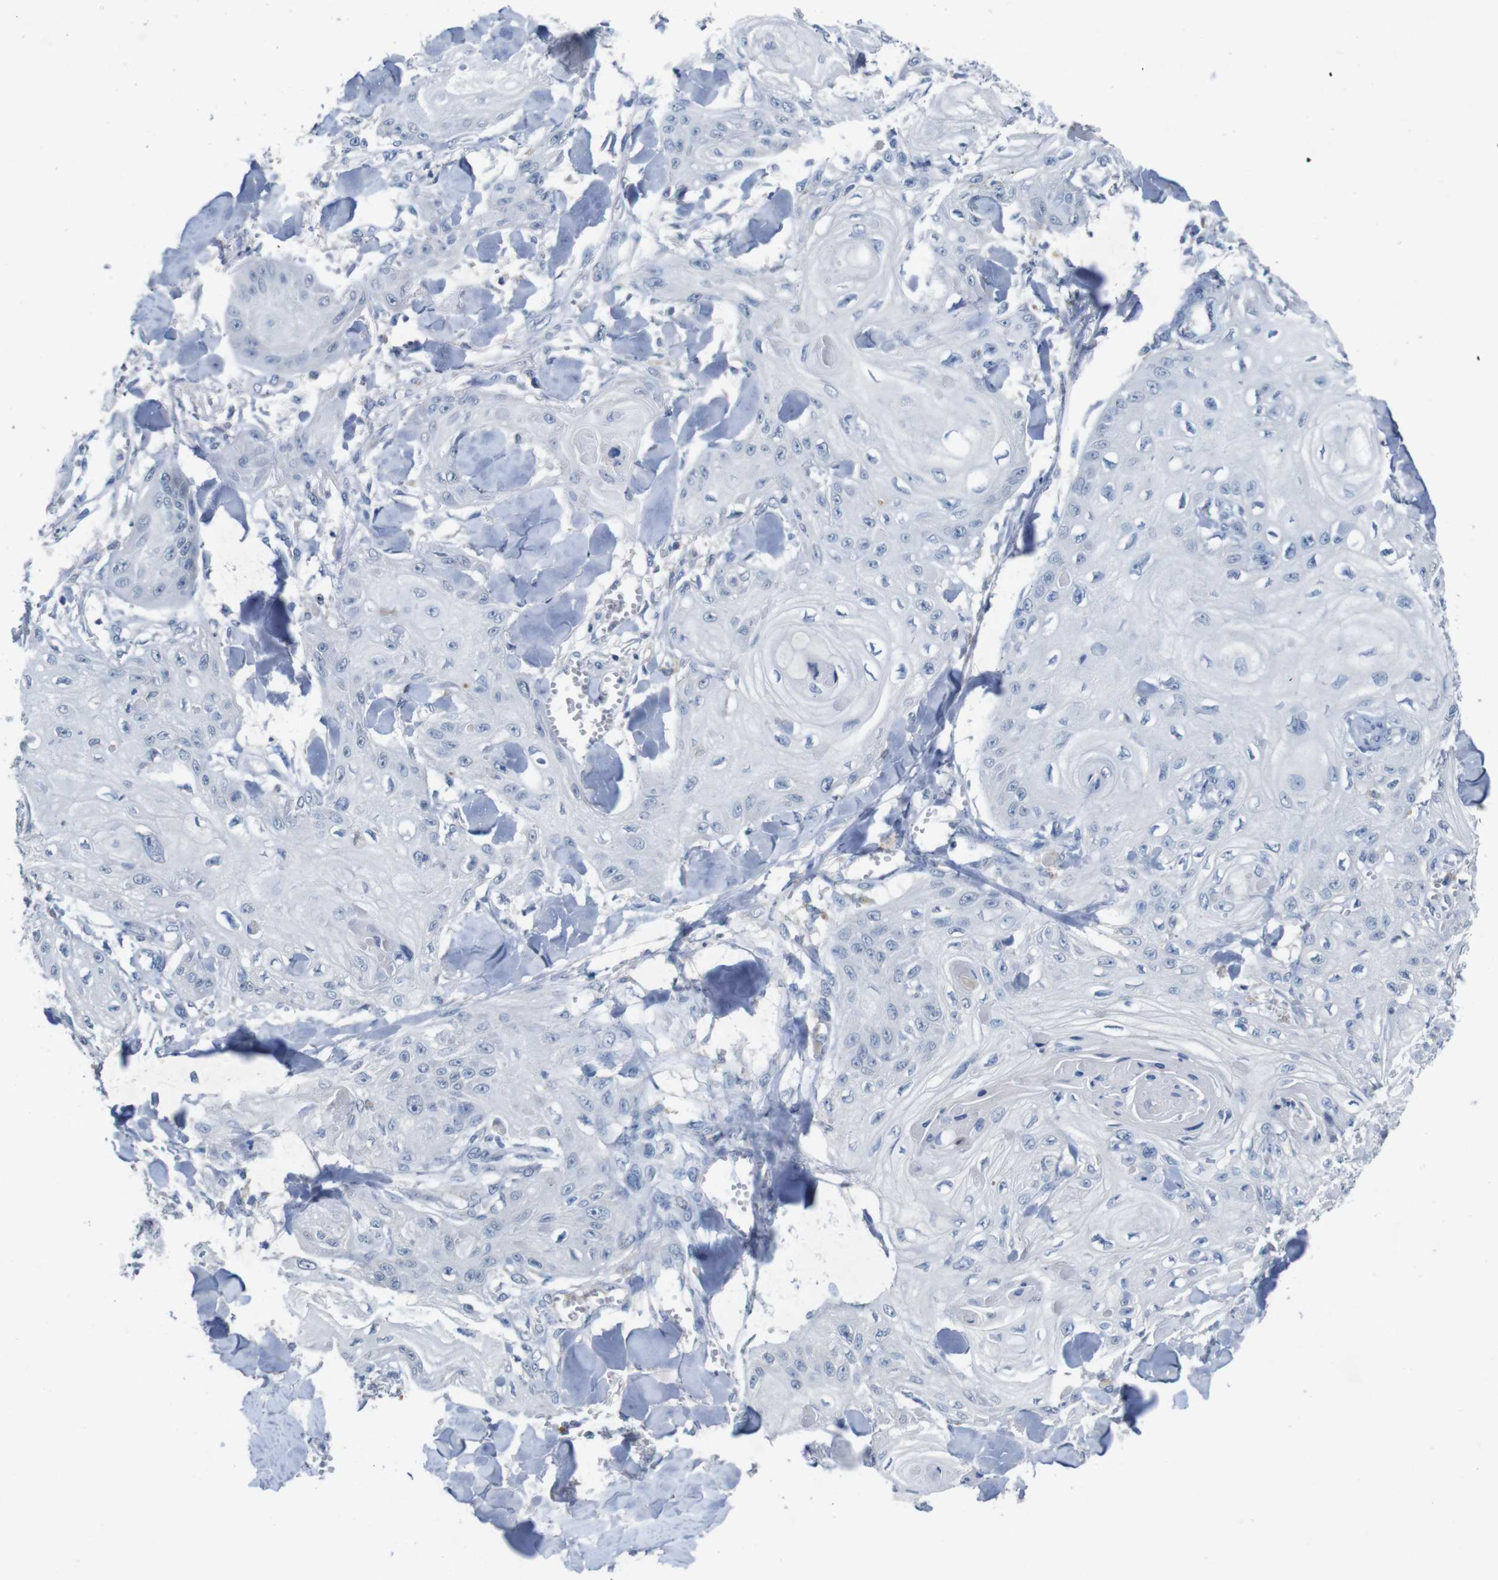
{"staining": {"intensity": "negative", "quantity": "none", "location": "none"}, "tissue": "skin cancer", "cell_type": "Tumor cells", "image_type": "cancer", "snomed": [{"axis": "morphology", "description": "Squamous cell carcinoma, NOS"}, {"axis": "topography", "description": "Skin"}], "caption": "There is no significant expression in tumor cells of squamous cell carcinoma (skin).", "gene": "SLC2A8", "patient": {"sex": "male", "age": 74}}